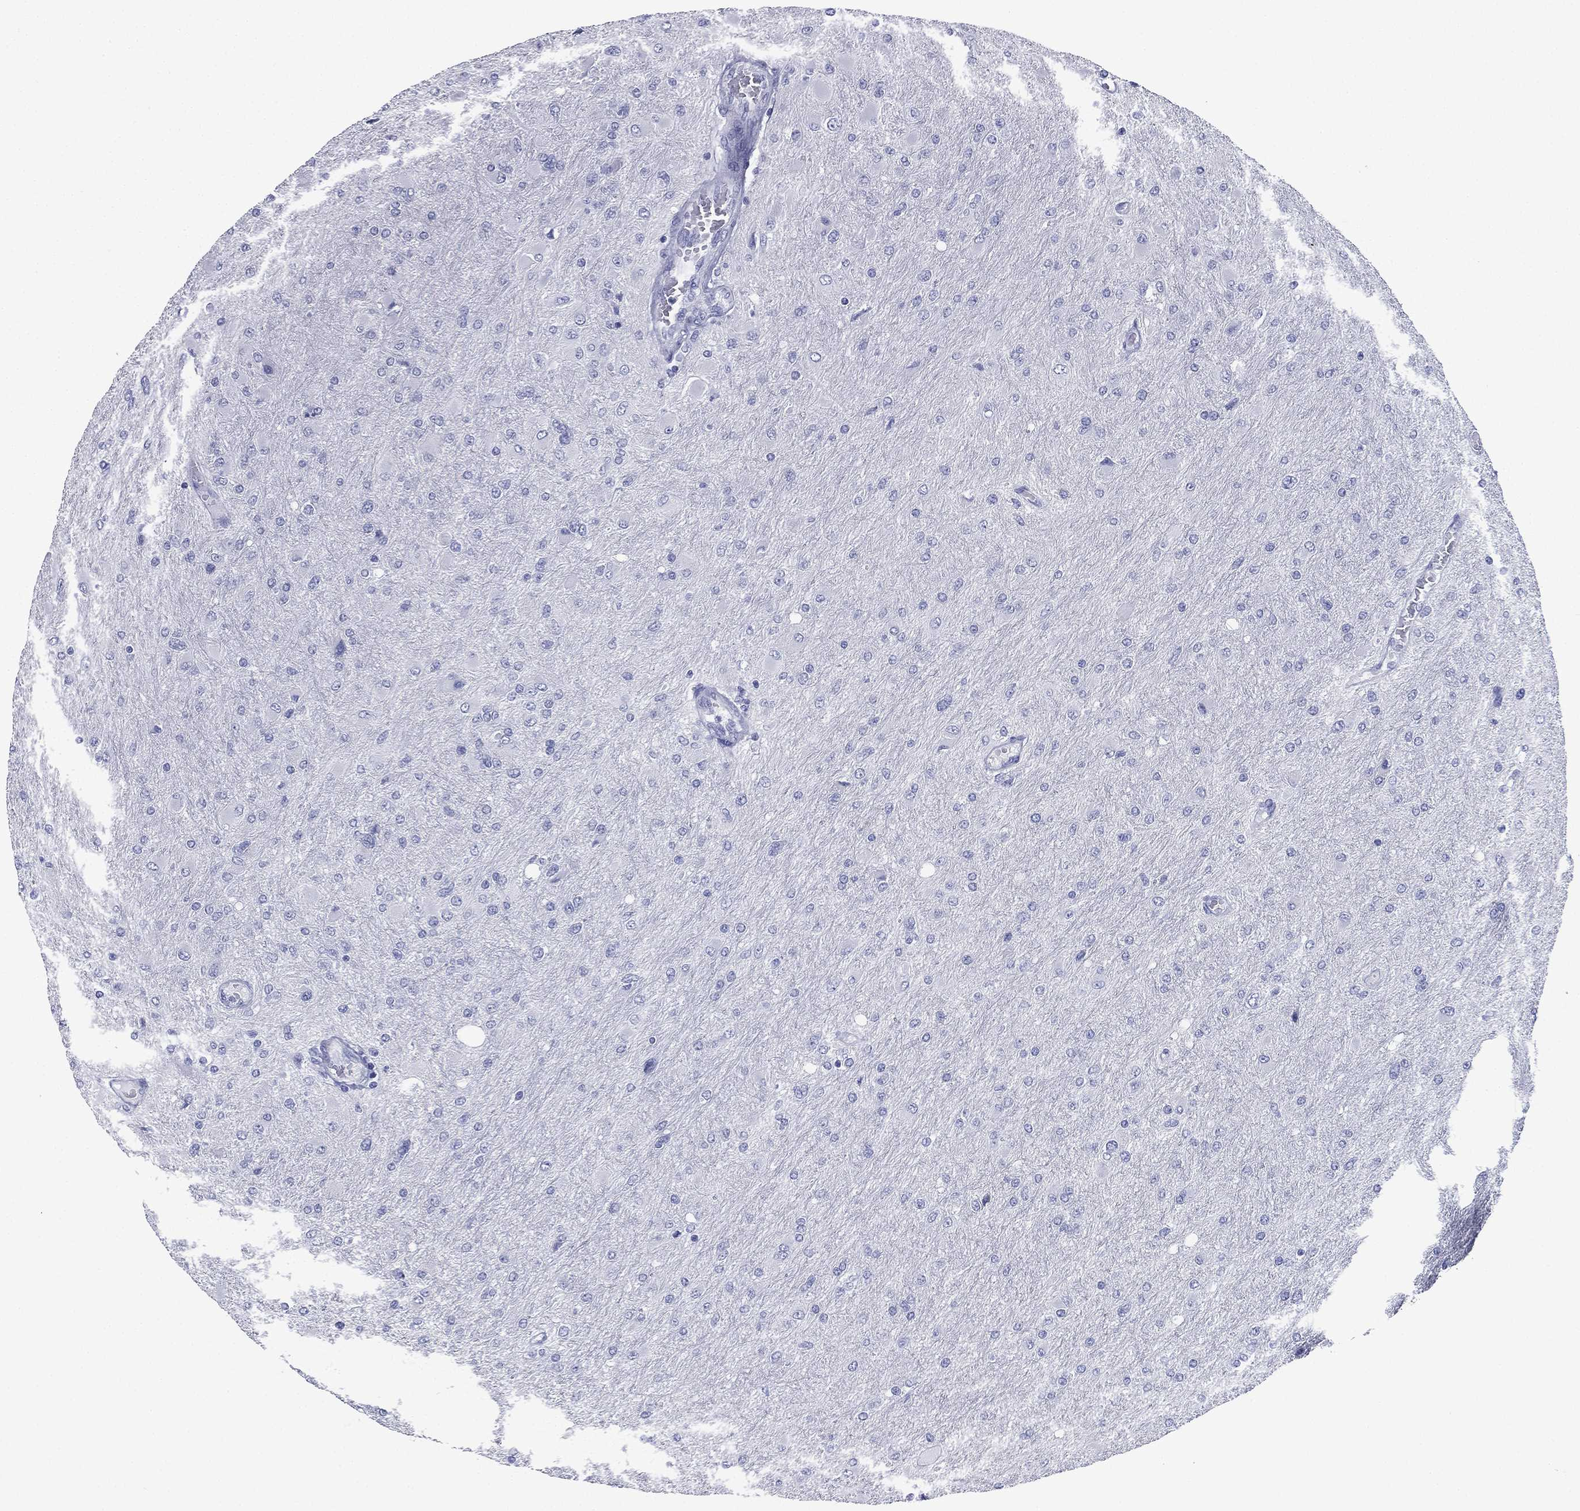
{"staining": {"intensity": "negative", "quantity": "none", "location": "none"}, "tissue": "glioma", "cell_type": "Tumor cells", "image_type": "cancer", "snomed": [{"axis": "morphology", "description": "Glioma, malignant, High grade"}, {"axis": "topography", "description": "Cerebral cortex"}], "caption": "Immunohistochemistry (IHC) photomicrograph of glioma stained for a protein (brown), which demonstrates no expression in tumor cells.", "gene": "FCER2", "patient": {"sex": "female", "age": 36}}